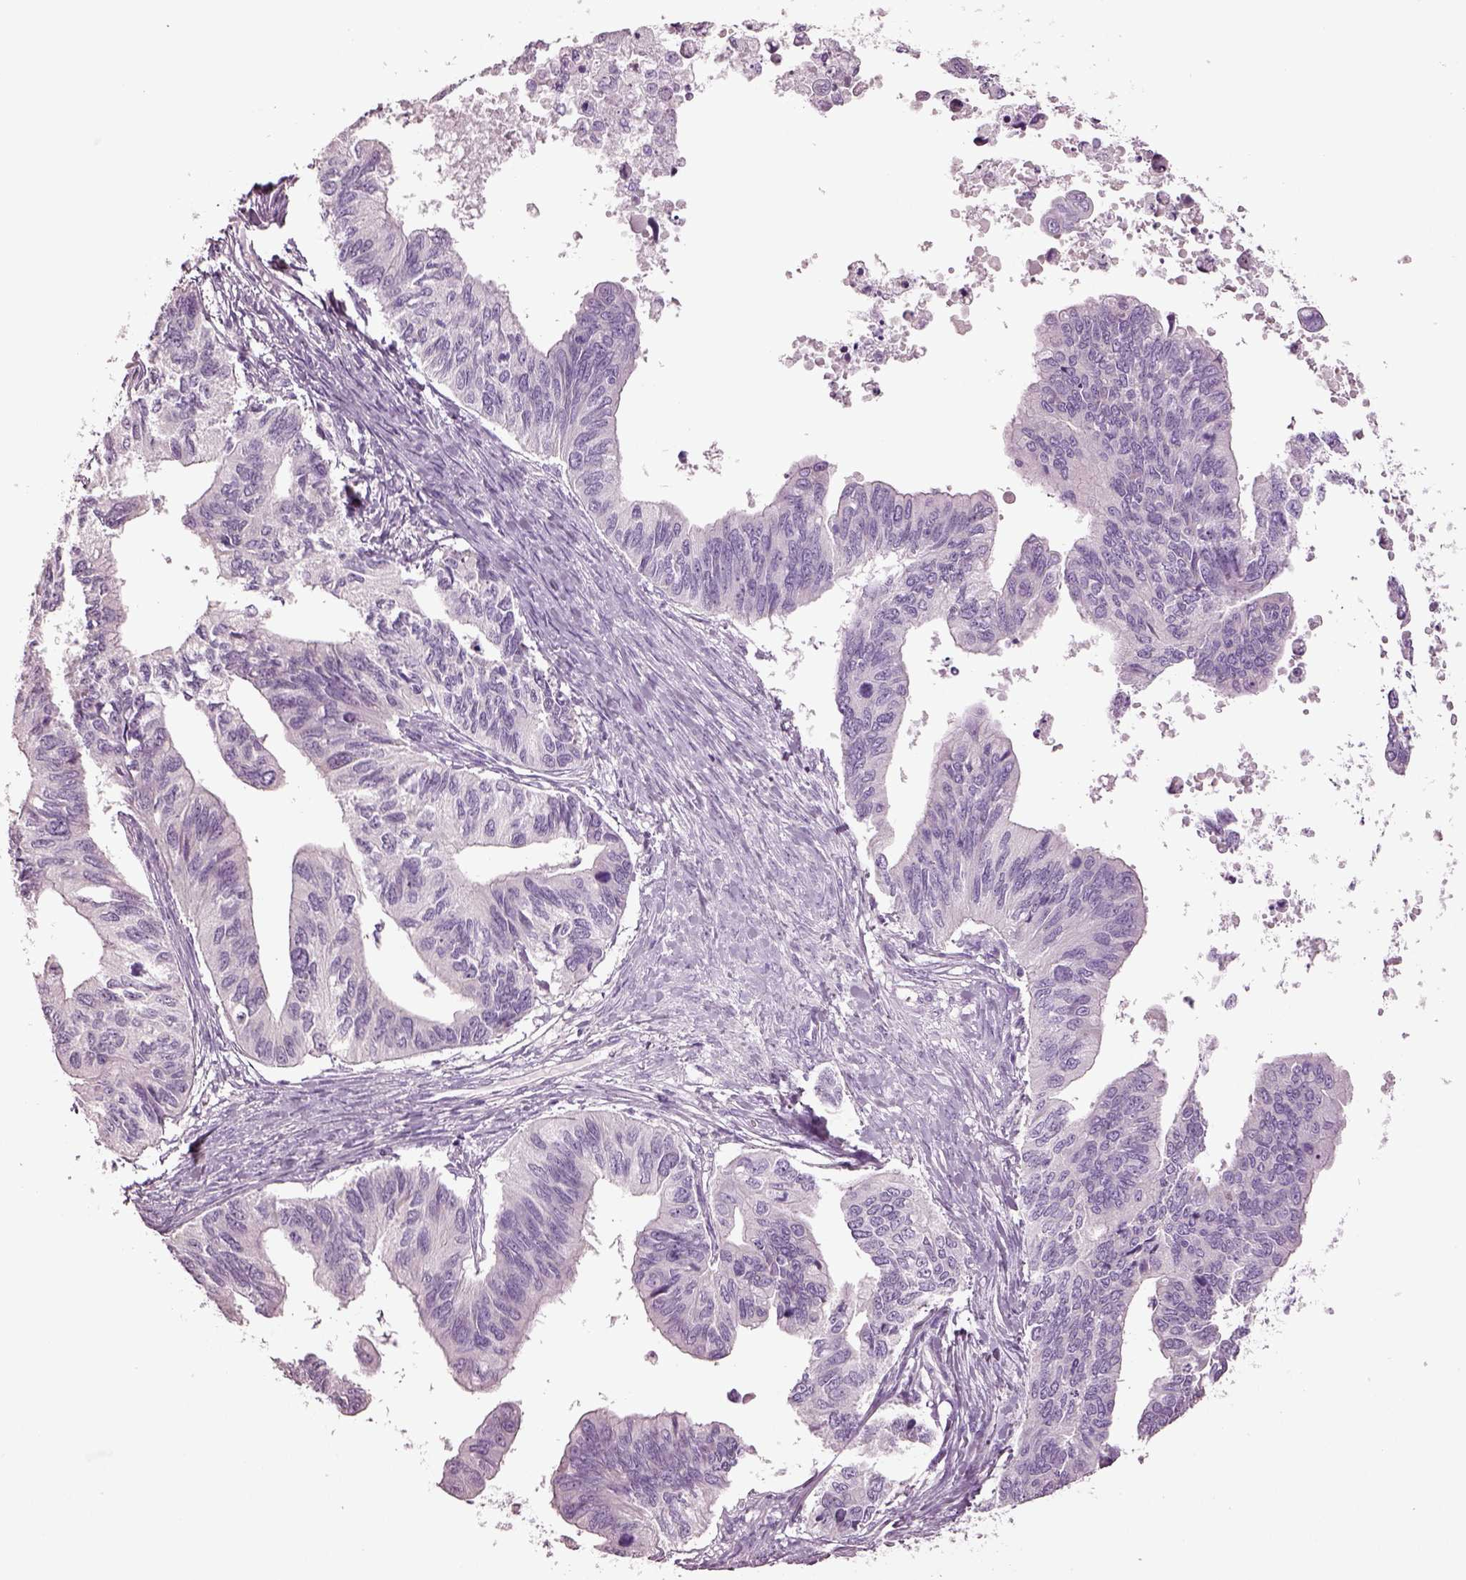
{"staining": {"intensity": "negative", "quantity": "none", "location": "none"}, "tissue": "ovarian cancer", "cell_type": "Tumor cells", "image_type": "cancer", "snomed": [{"axis": "morphology", "description": "Cystadenocarcinoma, mucinous, NOS"}, {"axis": "topography", "description": "Ovary"}], "caption": "Immunohistochemistry of ovarian mucinous cystadenocarcinoma demonstrates no expression in tumor cells.", "gene": "GUCA1A", "patient": {"sex": "female", "age": 76}}